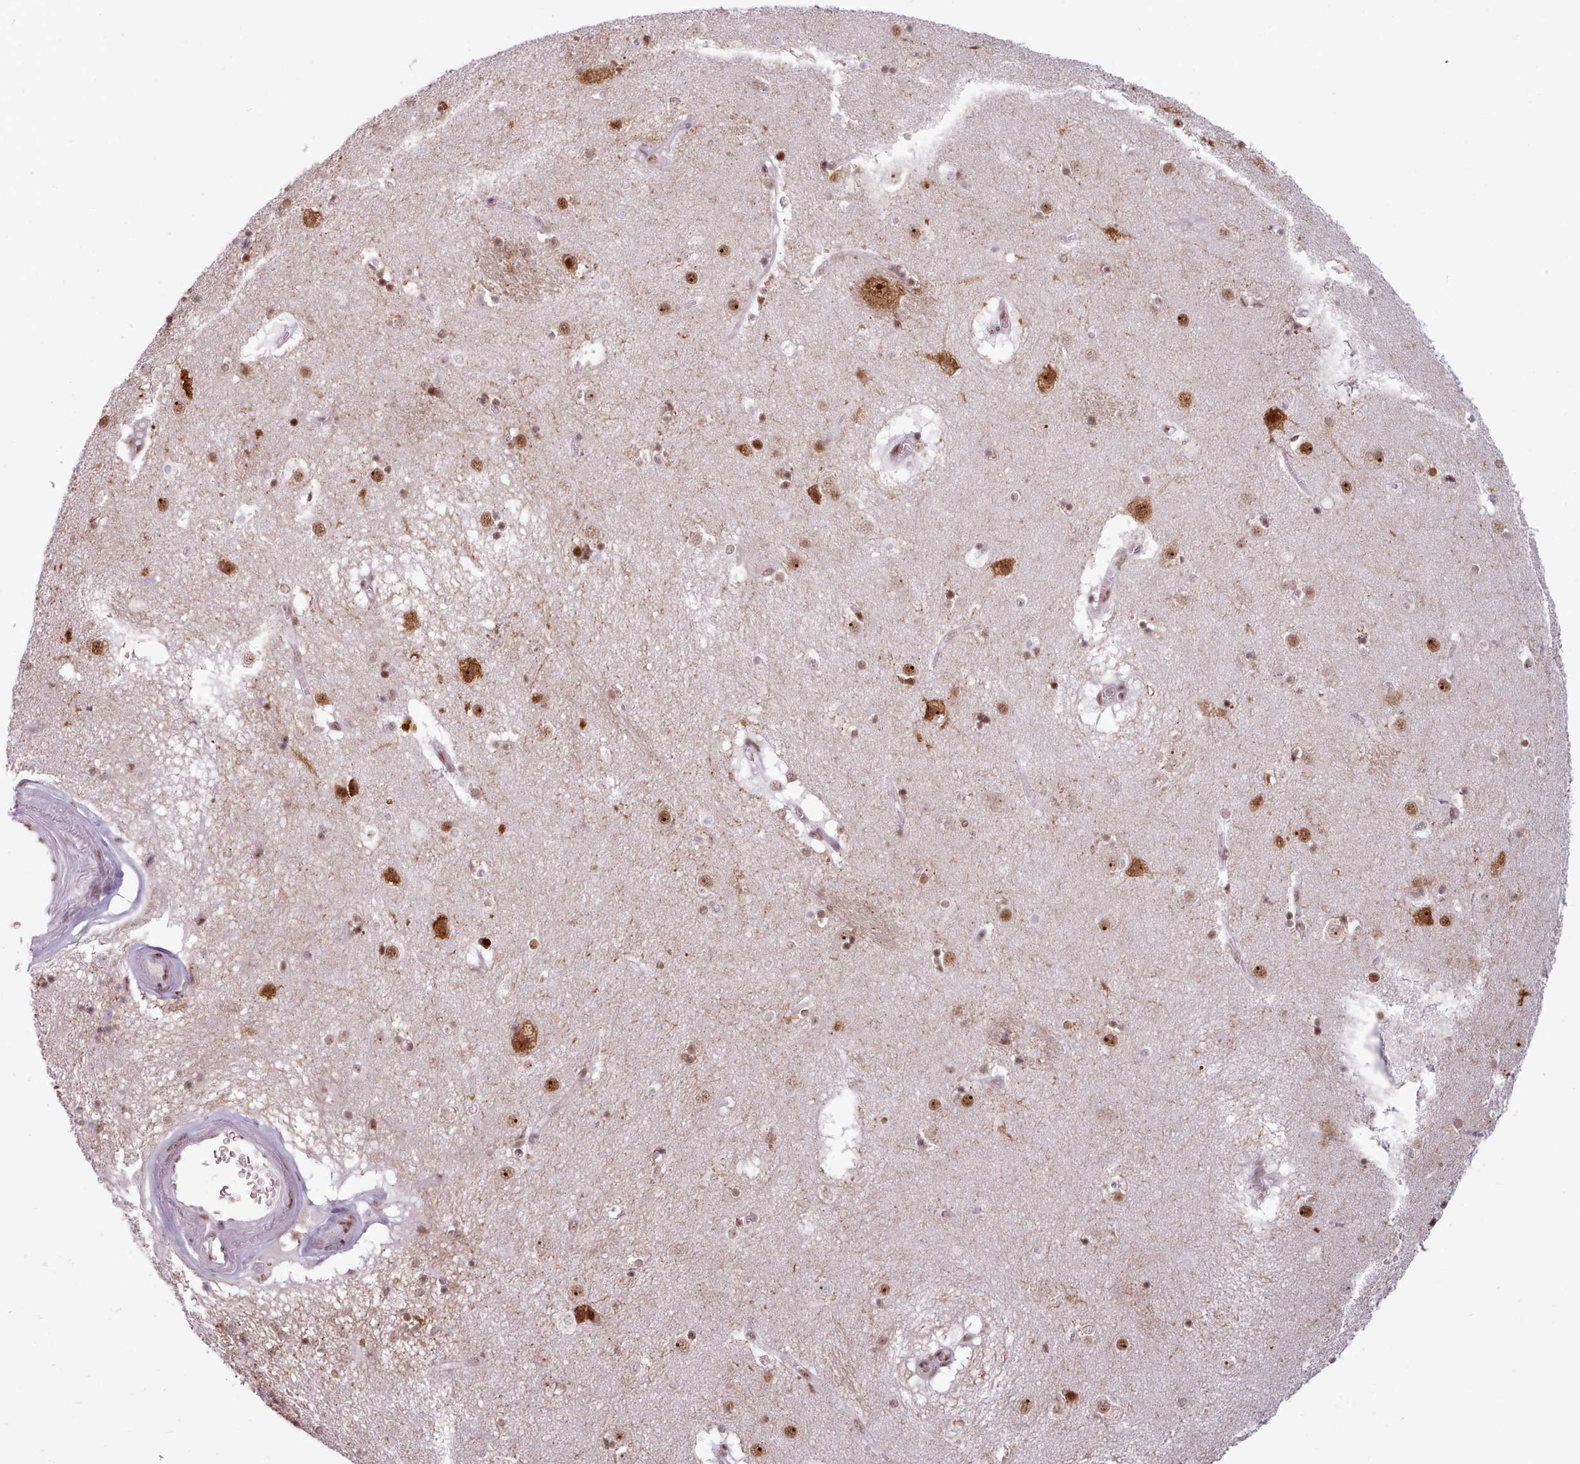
{"staining": {"intensity": "moderate", "quantity": ">75%", "location": "cytoplasmic/membranous,nuclear"}, "tissue": "caudate", "cell_type": "Glial cells", "image_type": "normal", "snomed": [{"axis": "morphology", "description": "Normal tissue, NOS"}, {"axis": "topography", "description": "Lateral ventricle wall"}], "caption": "Glial cells demonstrate moderate cytoplasmic/membranous,nuclear staining in about >75% of cells in unremarkable caudate.", "gene": "SRRM1", "patient": {"sex": "male", "age": 70}}